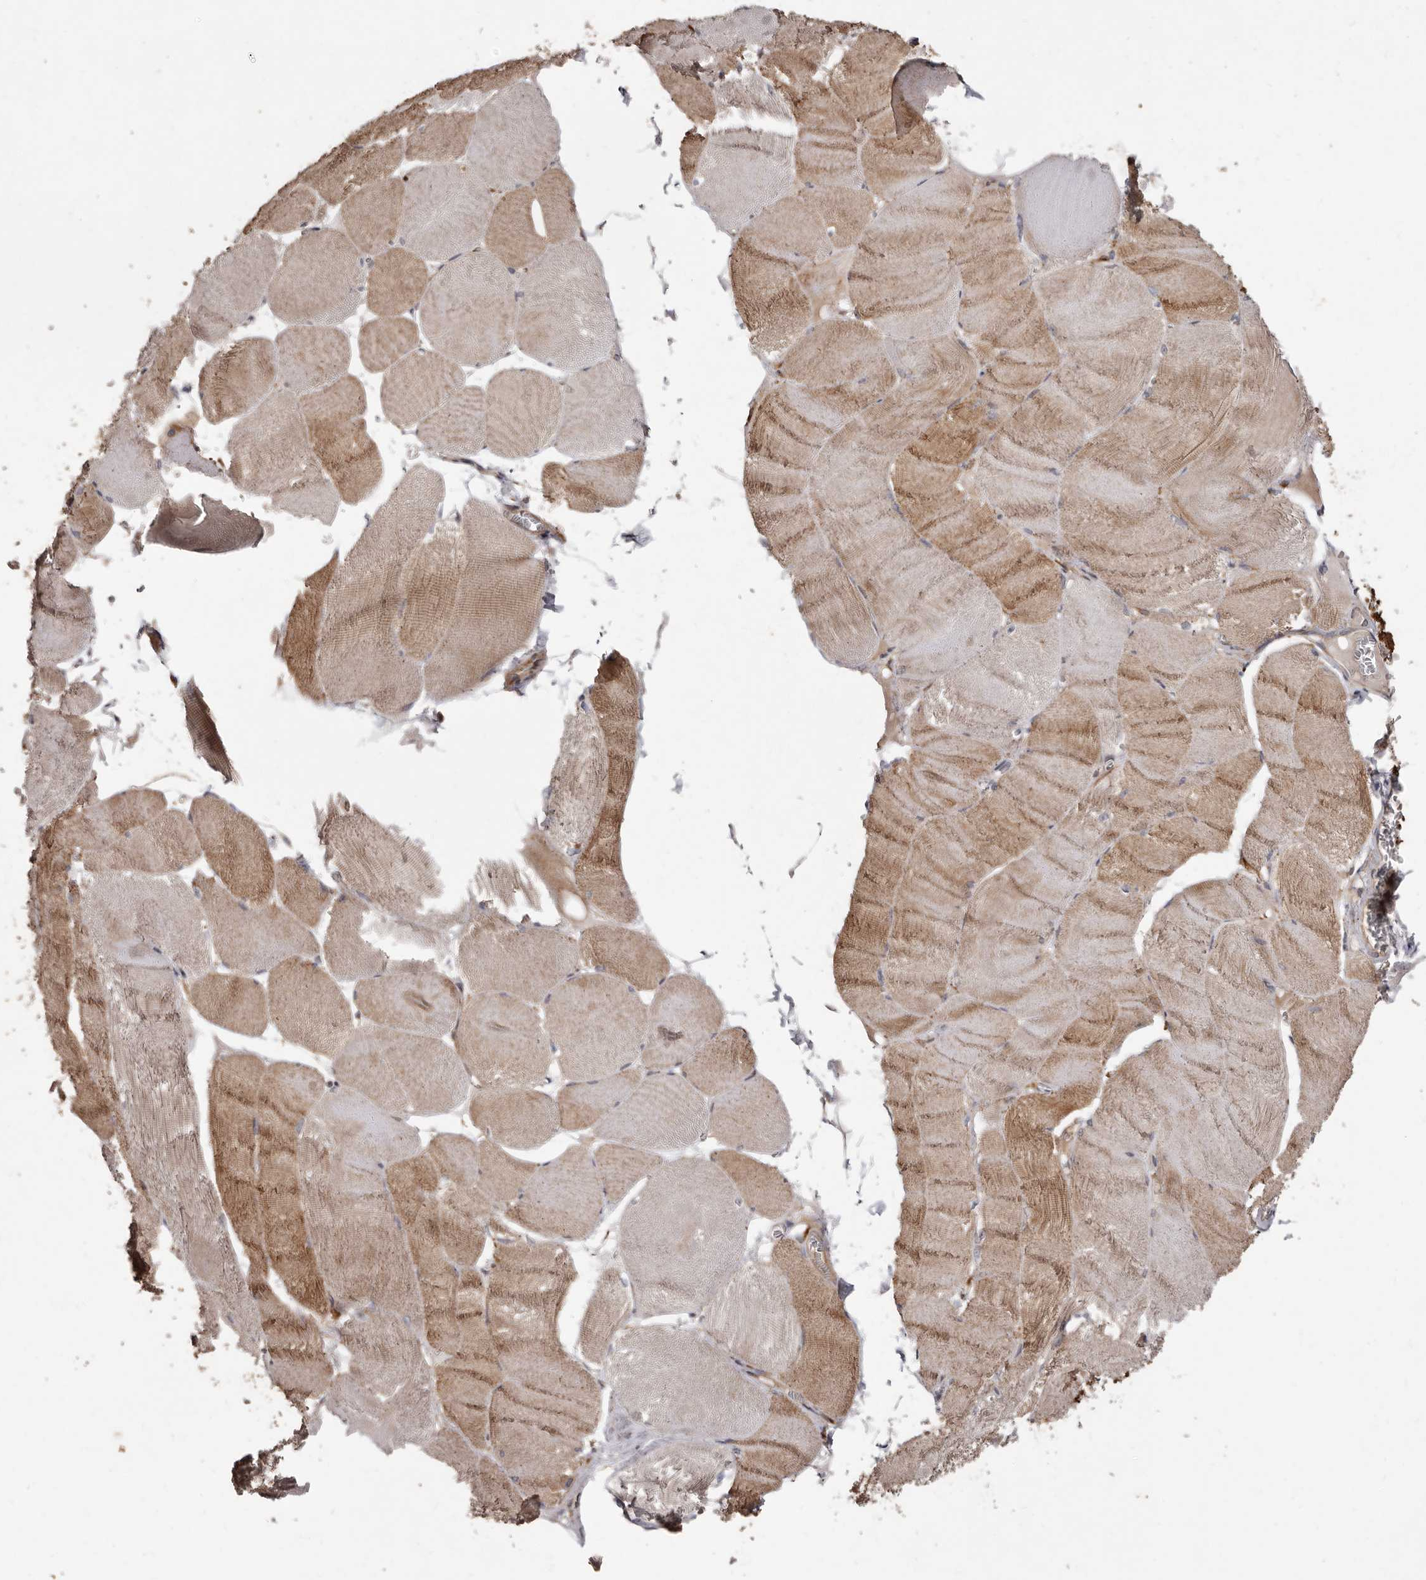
{"staining": {"intensity": "moderate", "quantity": ">75%", "location": "cytoplasmic/membranous"}, "tissue": "skeletal muscle", "cell_type": "Myocytes", "image_type": "normal", "snomed": [{"axis": "morphology", "description": "Normal tissue, NOS"}, {"axis": "morphology", "description": "Basal cell carcinoma"}, {"axis": "topography", "description": "Skeletal muscle"}], "caption": "Skeletal muscle stained with DAB (3,3'-diaminobenzidine) immunohistochemistry demonstrates medium levels of moderate cytoplasmic/membranous expression in approximately >75% of myocytes. (brown staining indicates protein expression, while blue staining denotes nuclei).", "gene": "FLAD1", "patient": {"sex": "female", "age": 64}}